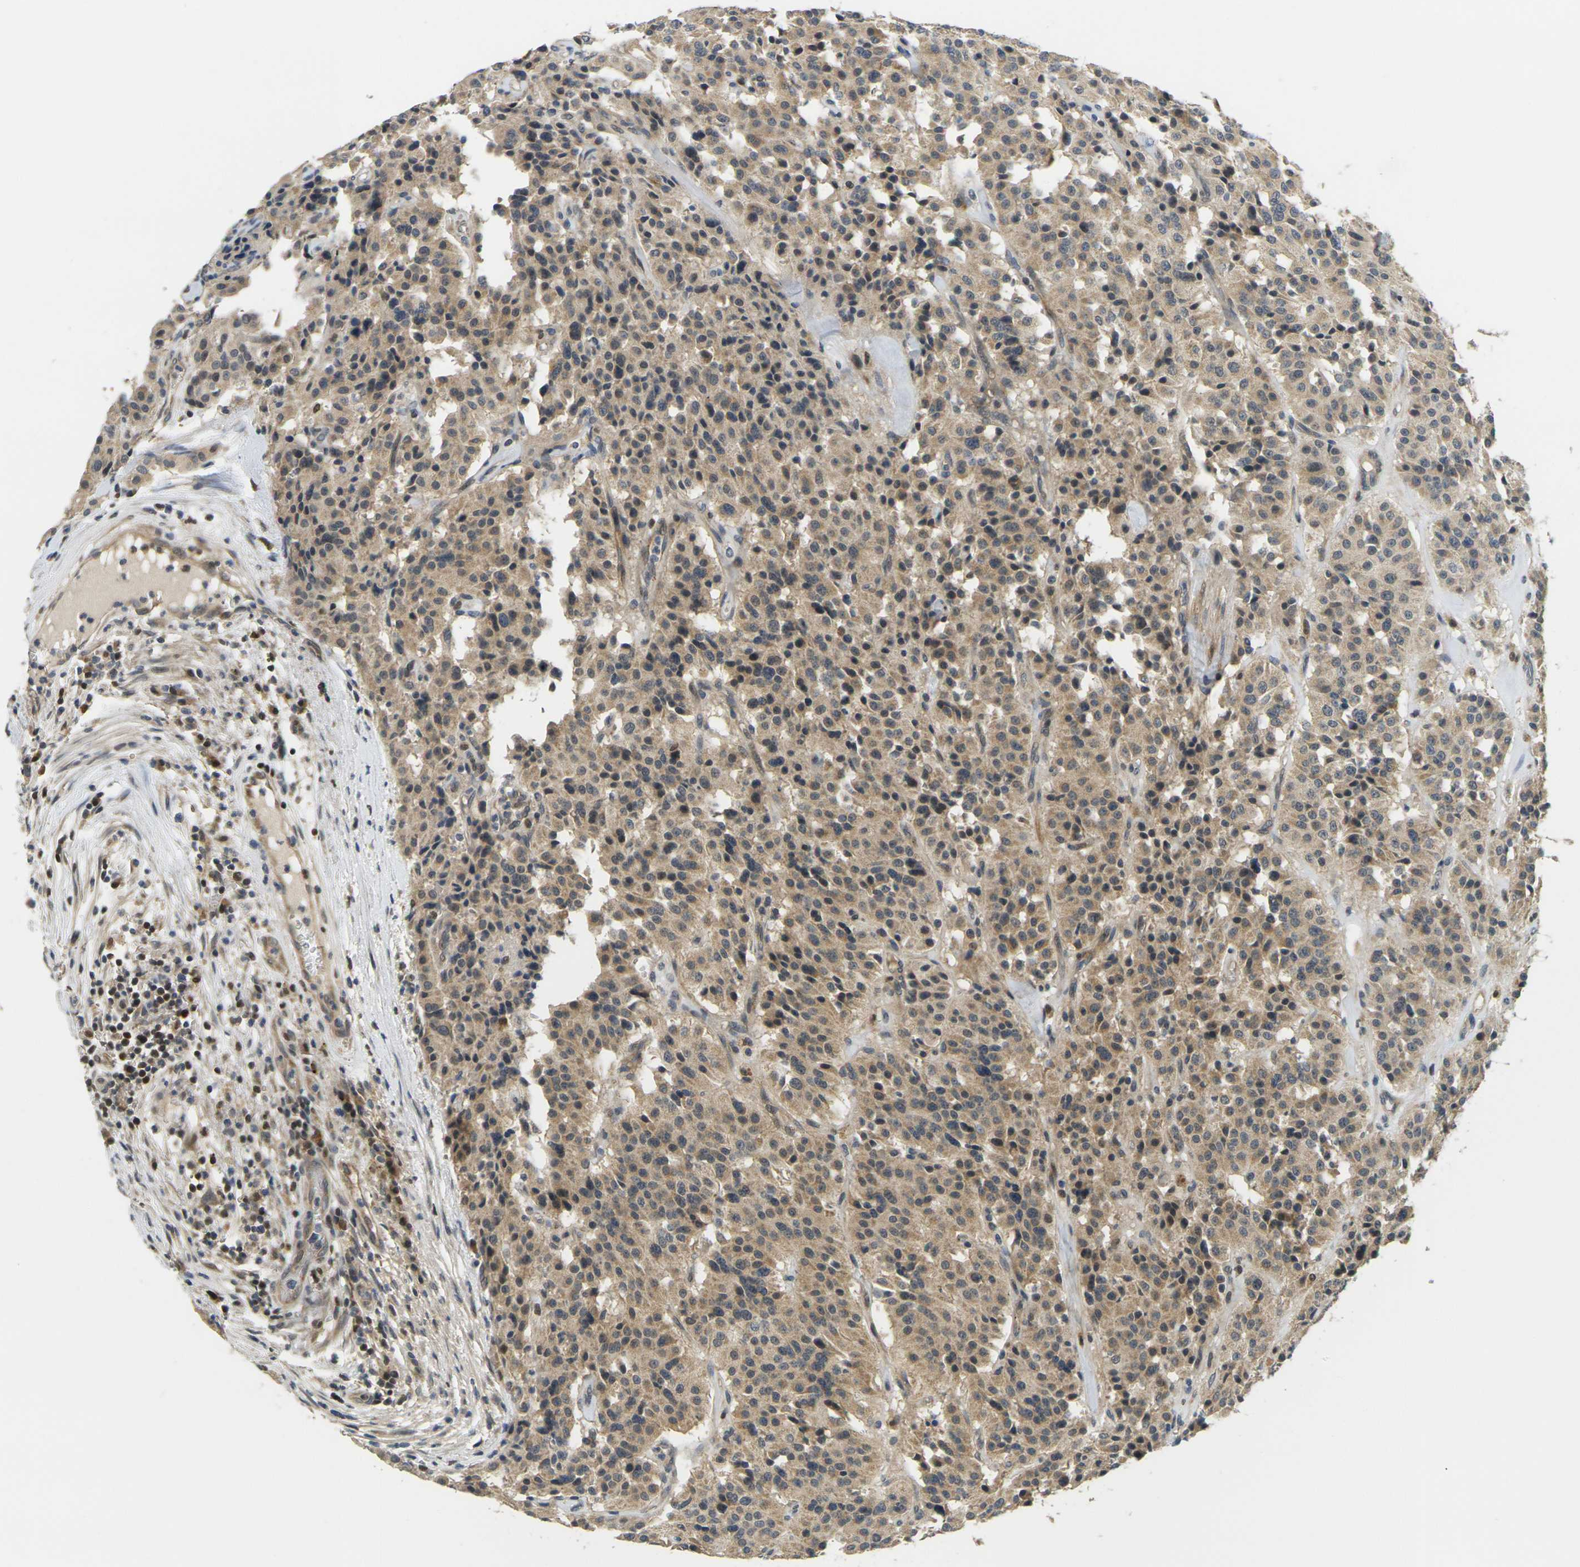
{"staining": {"intensity": "moderate", "quantity": ">75%", "location": "cytoplasmic/membranous"}, "tissue": "carcinoid", "cell_type": "Tumor cells", "image_type": "cancer", "snomed": [{"axis": "morphology", "description": "Carcinoid, malignant, NOS"}, {"axis": "topography", "description": "Lung"}], "caption": "The image demonstrates immunohistochemical staining of carcinoid. There is moderate cytoplasmic/membranous expression is present in about >75% of tumor cells.", "gene": "KLHL8", "patient": {"sex": "male", "age": 30}}